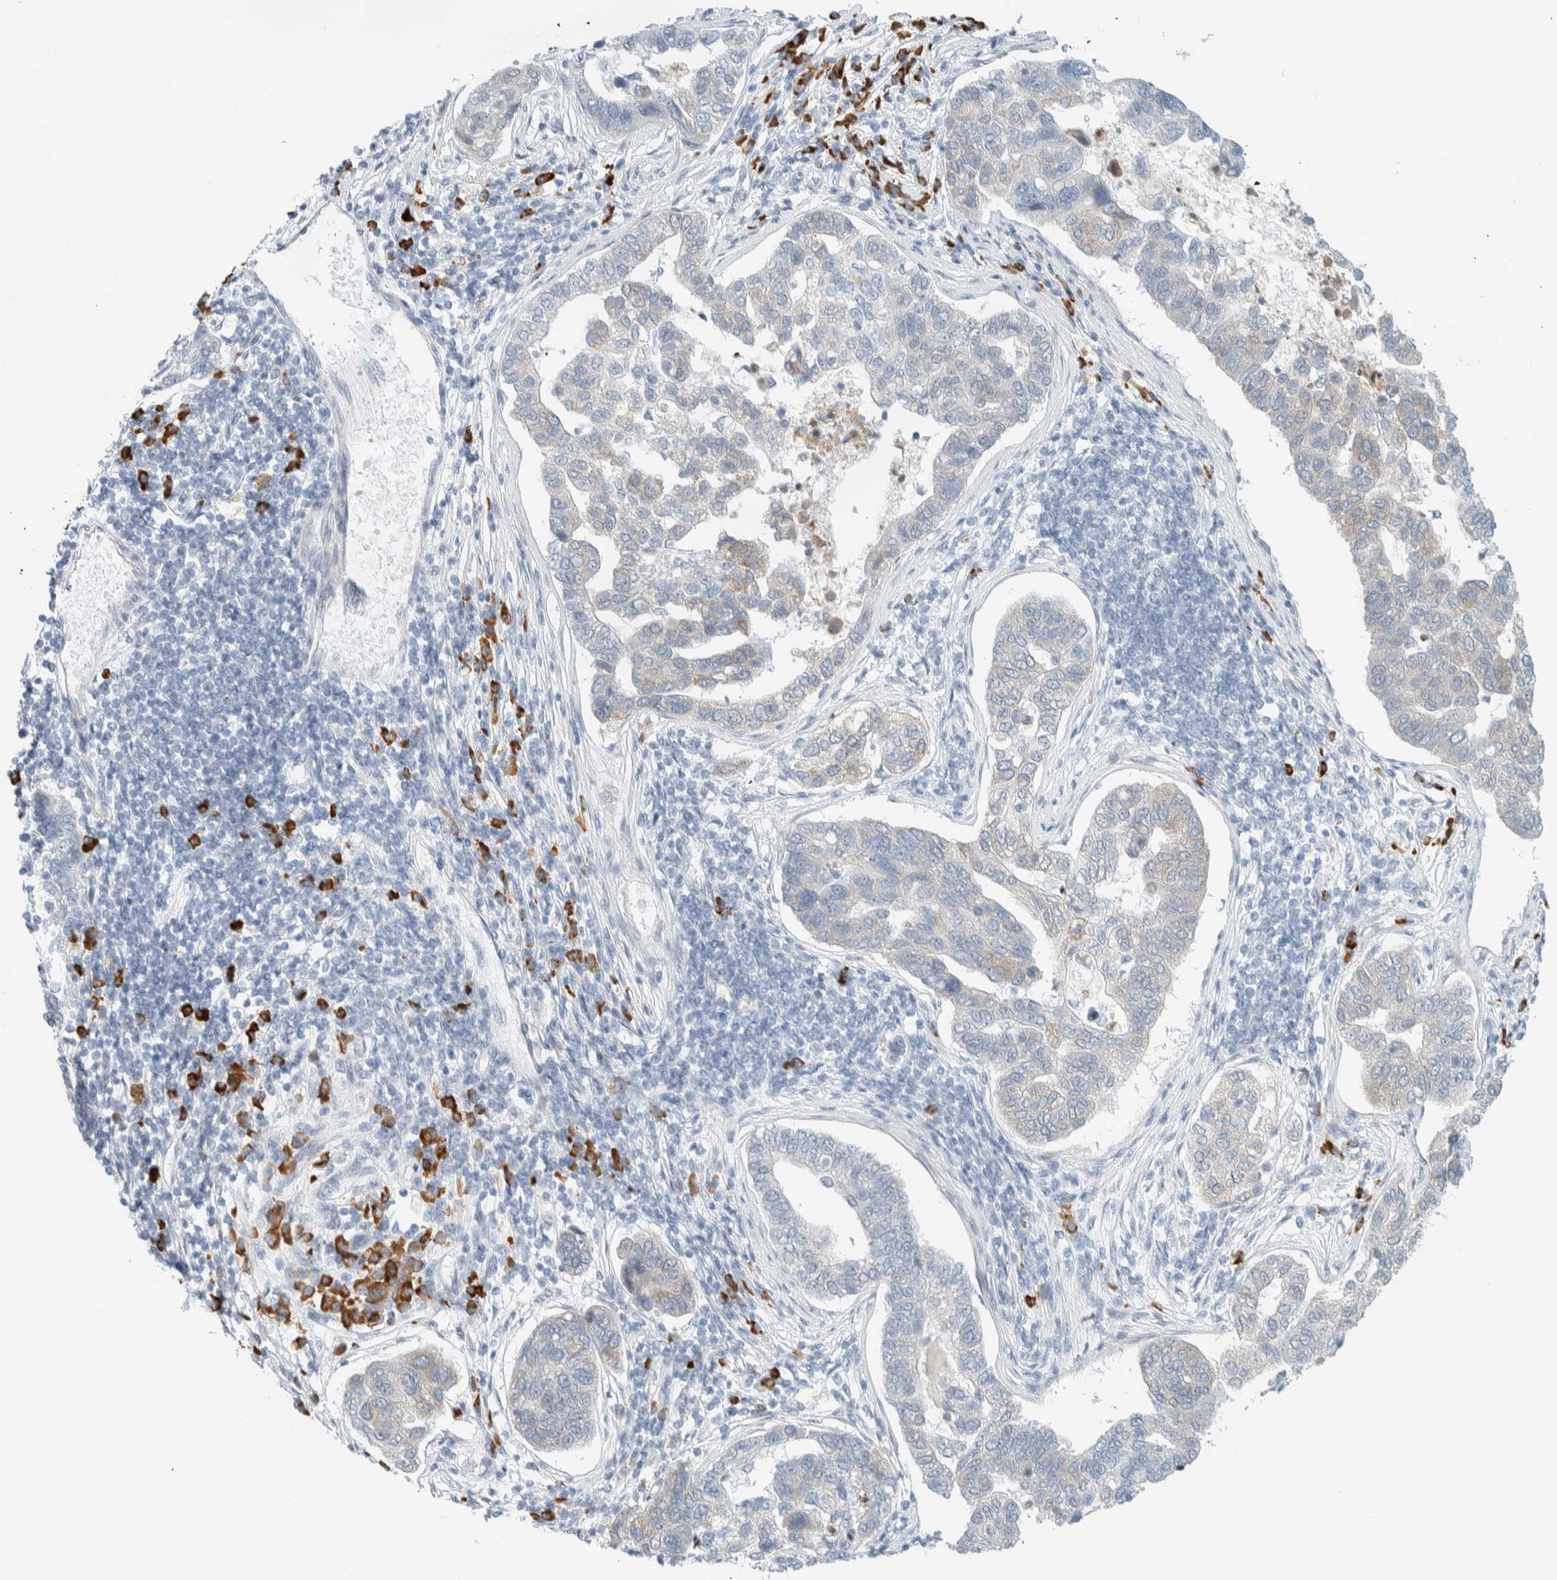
{"staining": {"intensity": "negative", "quantity": "none", "location": "none"}, "tissue": "pancreatic cancer", "cell_type": "Tumor cells", "image_type": "cancer", "snomed": [{"axis": "morphology", "description": "Adenocarcinoma, NOS"}, {"axis": "topography", "description": "Pancreas"}], "caption": "Pancreatic cancer was stained to show a protein in brown. There is no significant staining in tumor cells.", "gene": "ARHGAP27", "patient": {"sex": "female", "age": 61}}